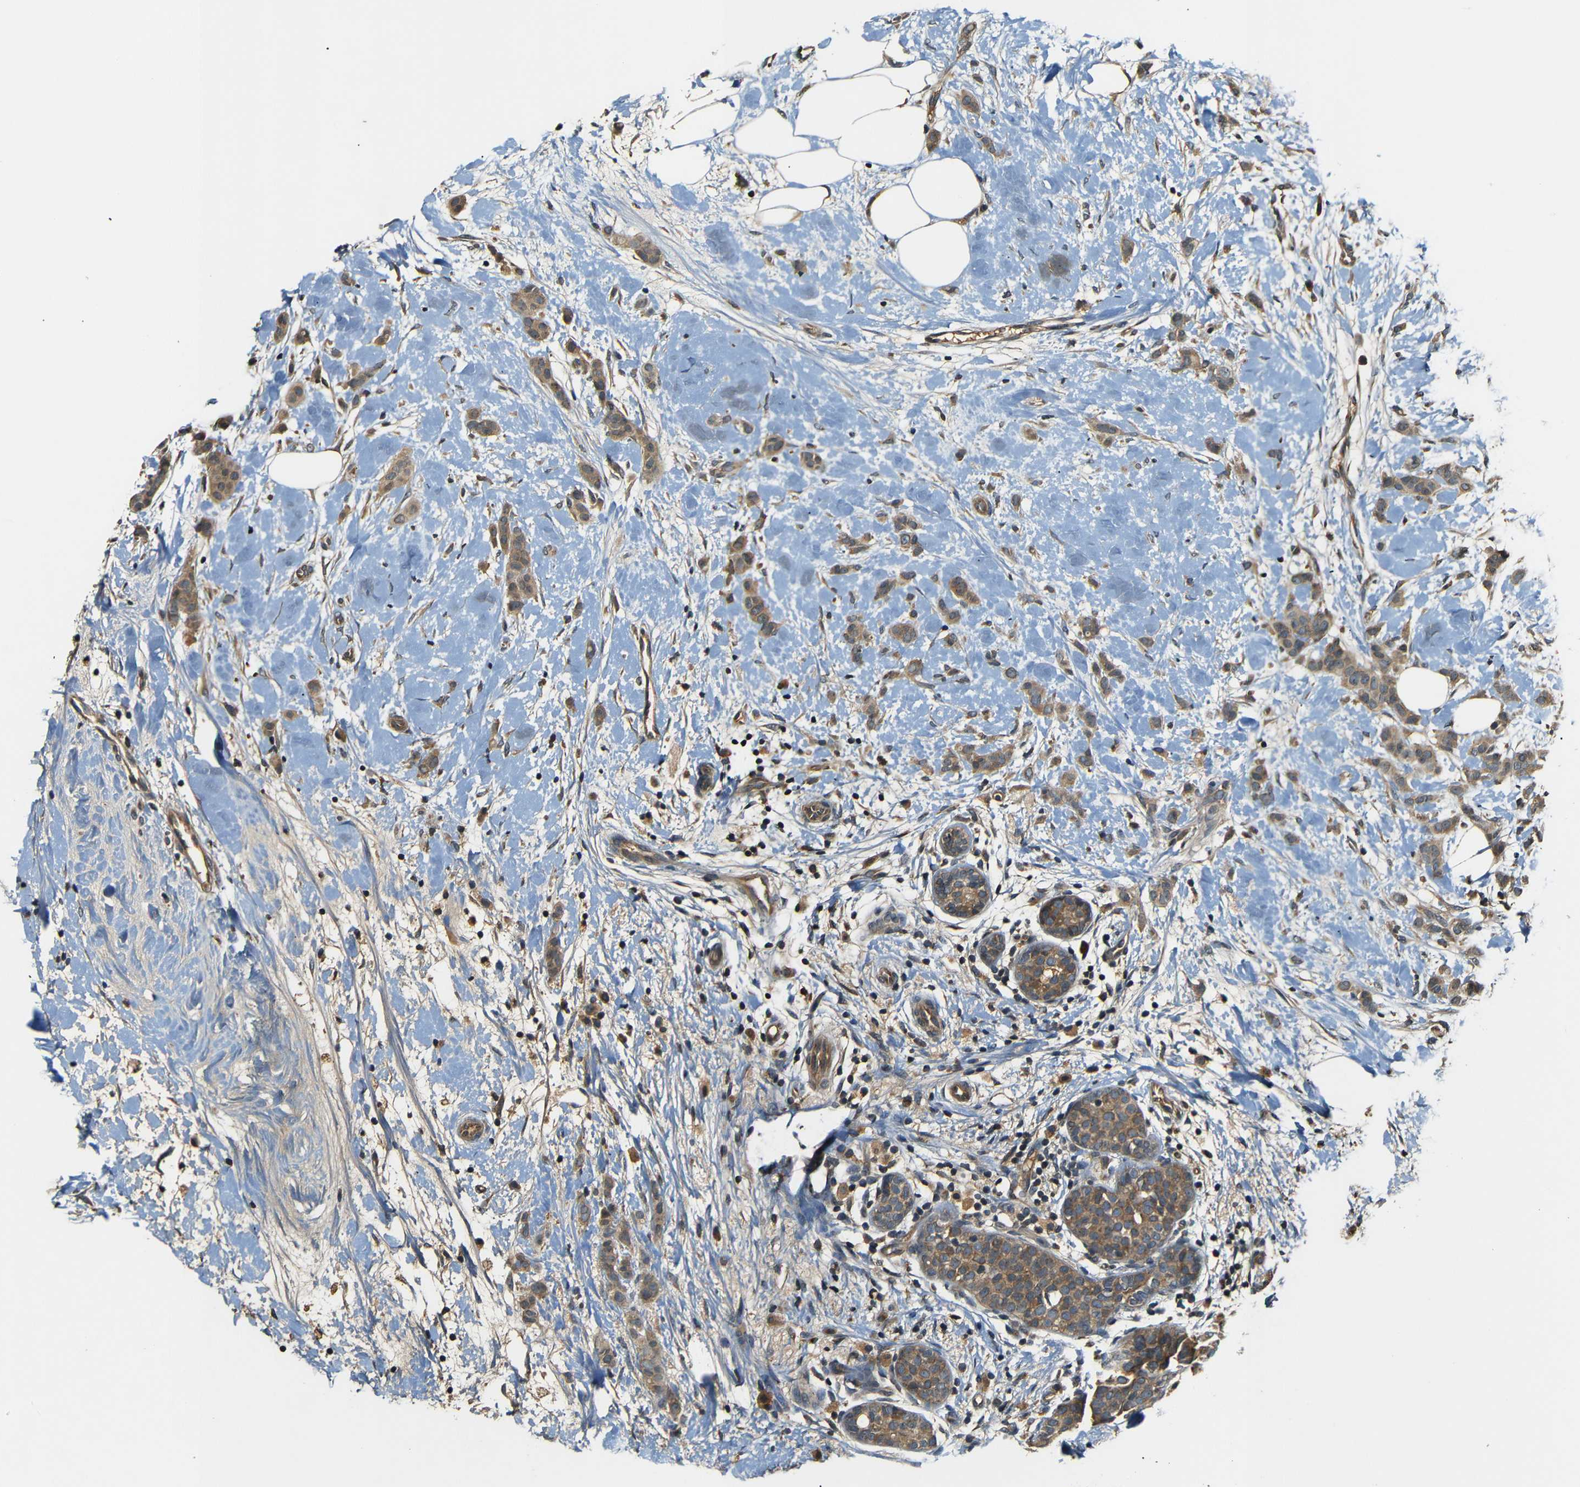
{"staining": {"intensity": "moderate", "quantity": ">75%", "location": "cytoplasmic/membranous"}, "tissue": "breast cancer", "cell_type": "Tumor cells", "image_type": "cancer", "snomed": [{"axis": "morphology", "description": "Lobular carcinoma, in situ"}, {"axis": "morphology", "description": "Lobular carcinoma"}, {"axis": "topography", "description": "Breast"}], "caption": "Immunohistochemical staining of human lobular carcinoma (breast) reveals medium levels of moderate cytoplasmic/membranous positivity in approximately >75% of tumor cells.", "gene": "TANK", "patient": {"sex": "female", "age": 41}}